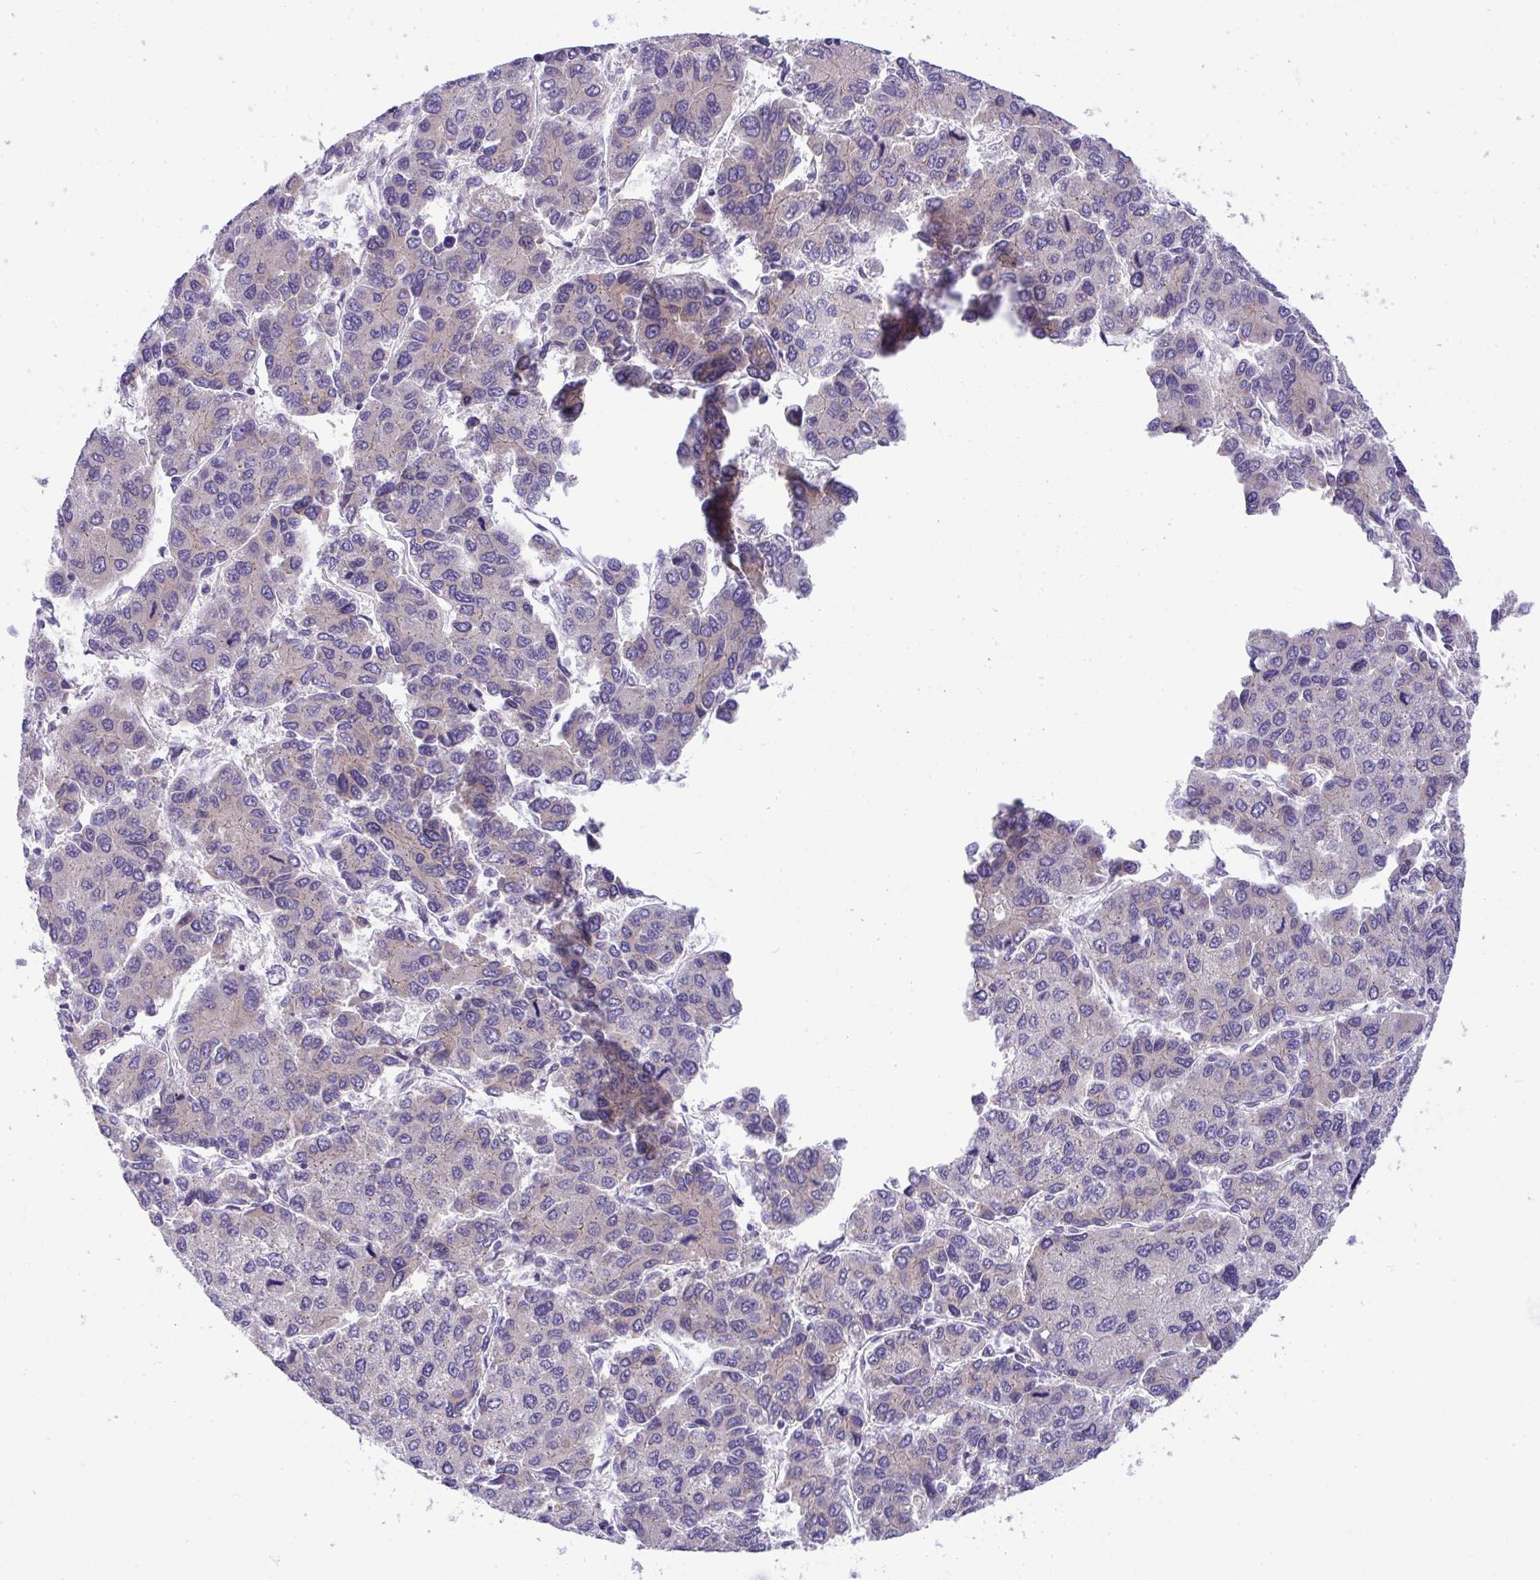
{"staining": {"intensity": "negative", "quantity": "none", "location": "none"}, "tissue": "liver cancer", "cell_type": "Tumor cells", "image_type": "cancer", "snomed": [{"axis": "morphology", "description": "Carcinoma, Hepatocellular, NOS"}, {"axis": "topography", "description": "Liver"}], "caption": "This image is of liver cancer stained with immunohistochemistry (IHC) to label a protein in brown with the nuclei are counter-stained blue. There is no staining in tumor cells.", "gene": "PLA2G12B", "patient": {"sex": "female", "age": 66}}